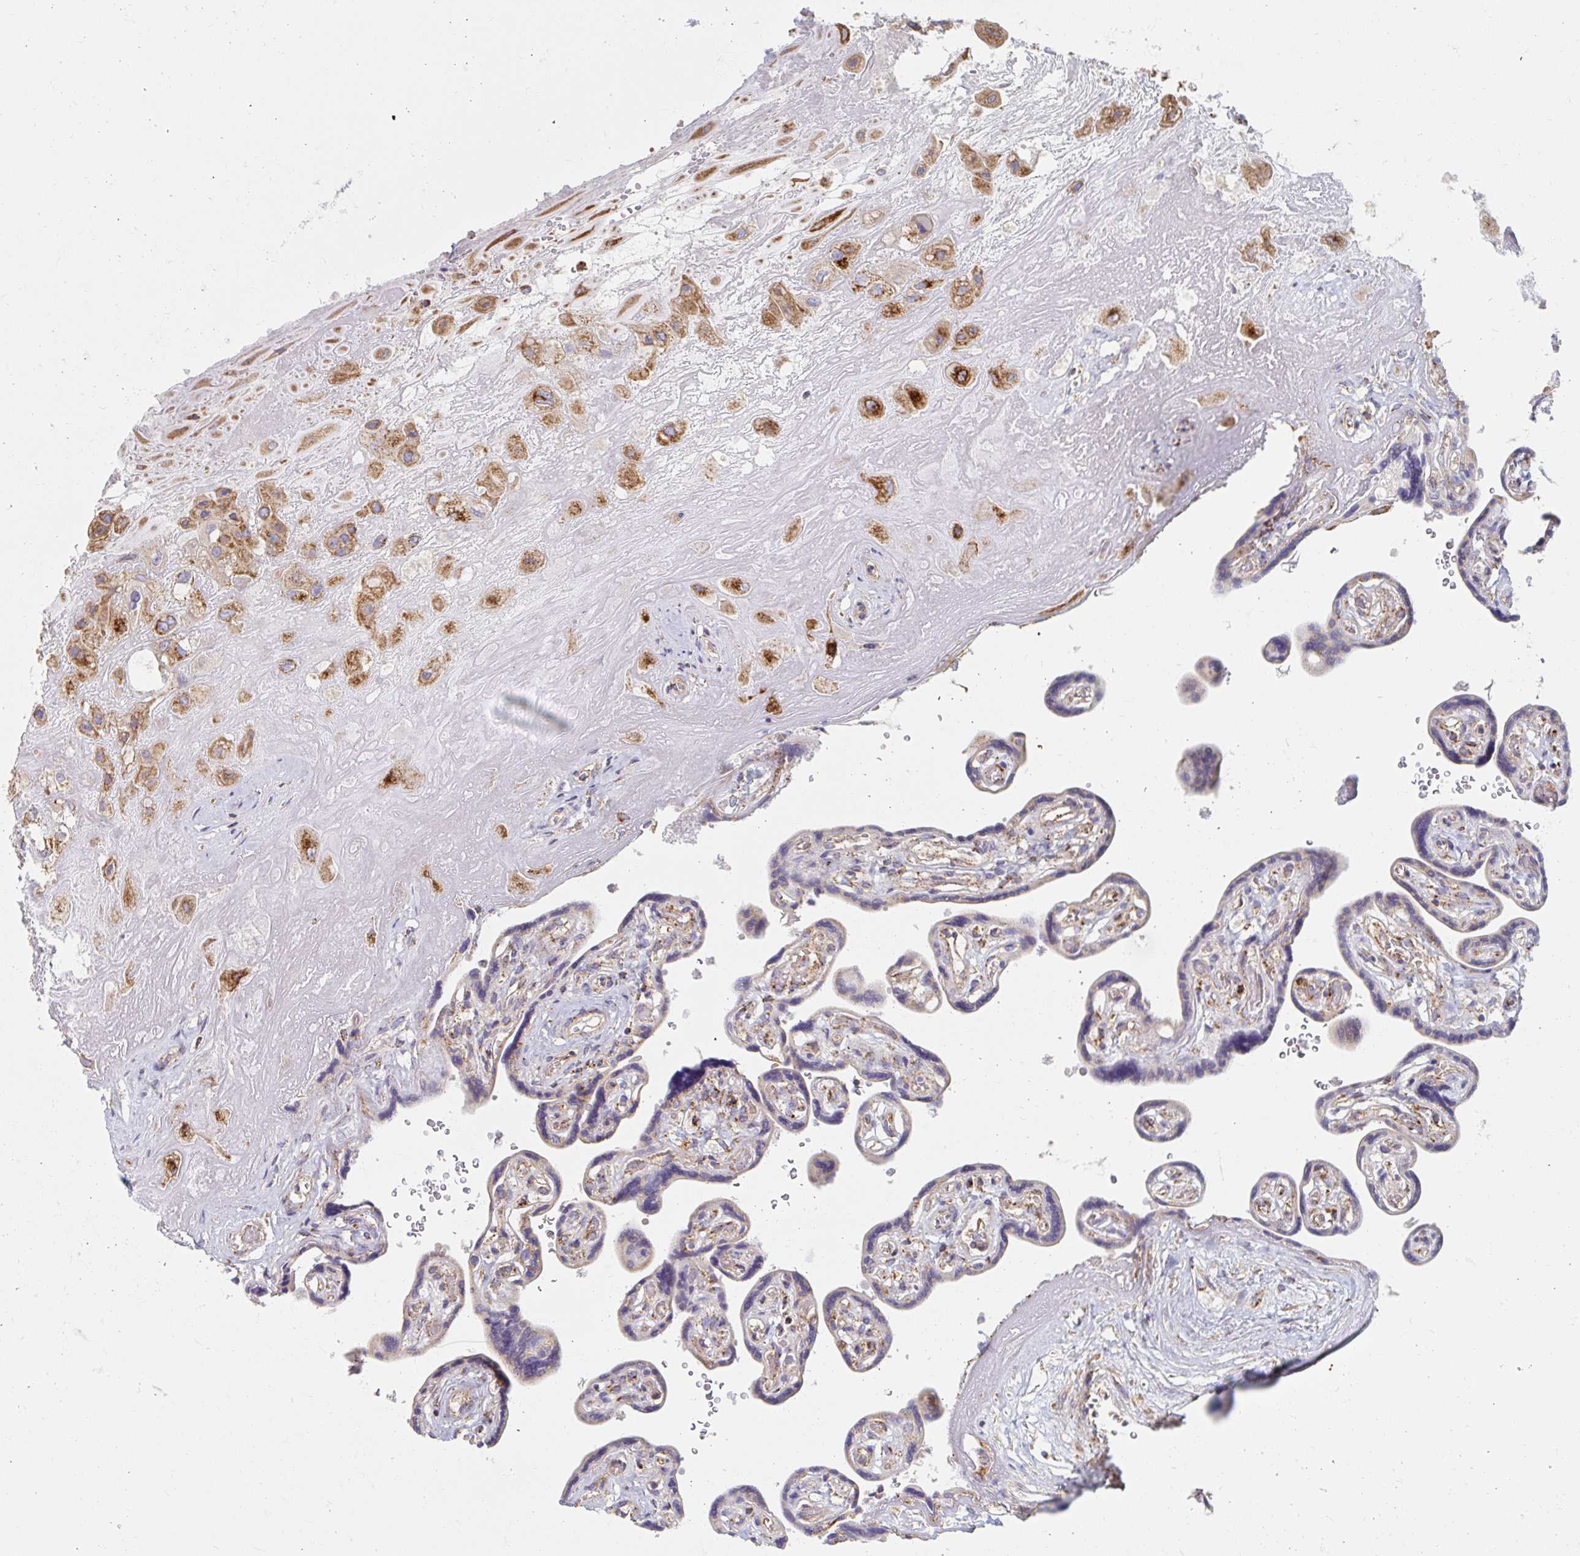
{"staining": {"intensity": "moderate", "quantity": ">75%", "location": "cytoplasmic/membranous"}, "tissue": "placenta", "cell_type": "Decidual cells", "image_type": "normal", "snomed": [{"axis": "morphology", "description": "Normal tissue, NOS"}, {"axis": "topography", "description": "Placenta"}], "caption": "Immunohistochemical staining of unremarkable placenta reveals moderate cytoplasmic/membranous protein expression in approximately >75% of decidual cells.", "gene": "MAVS", "patient": {"sex": "female", "age": 32}}